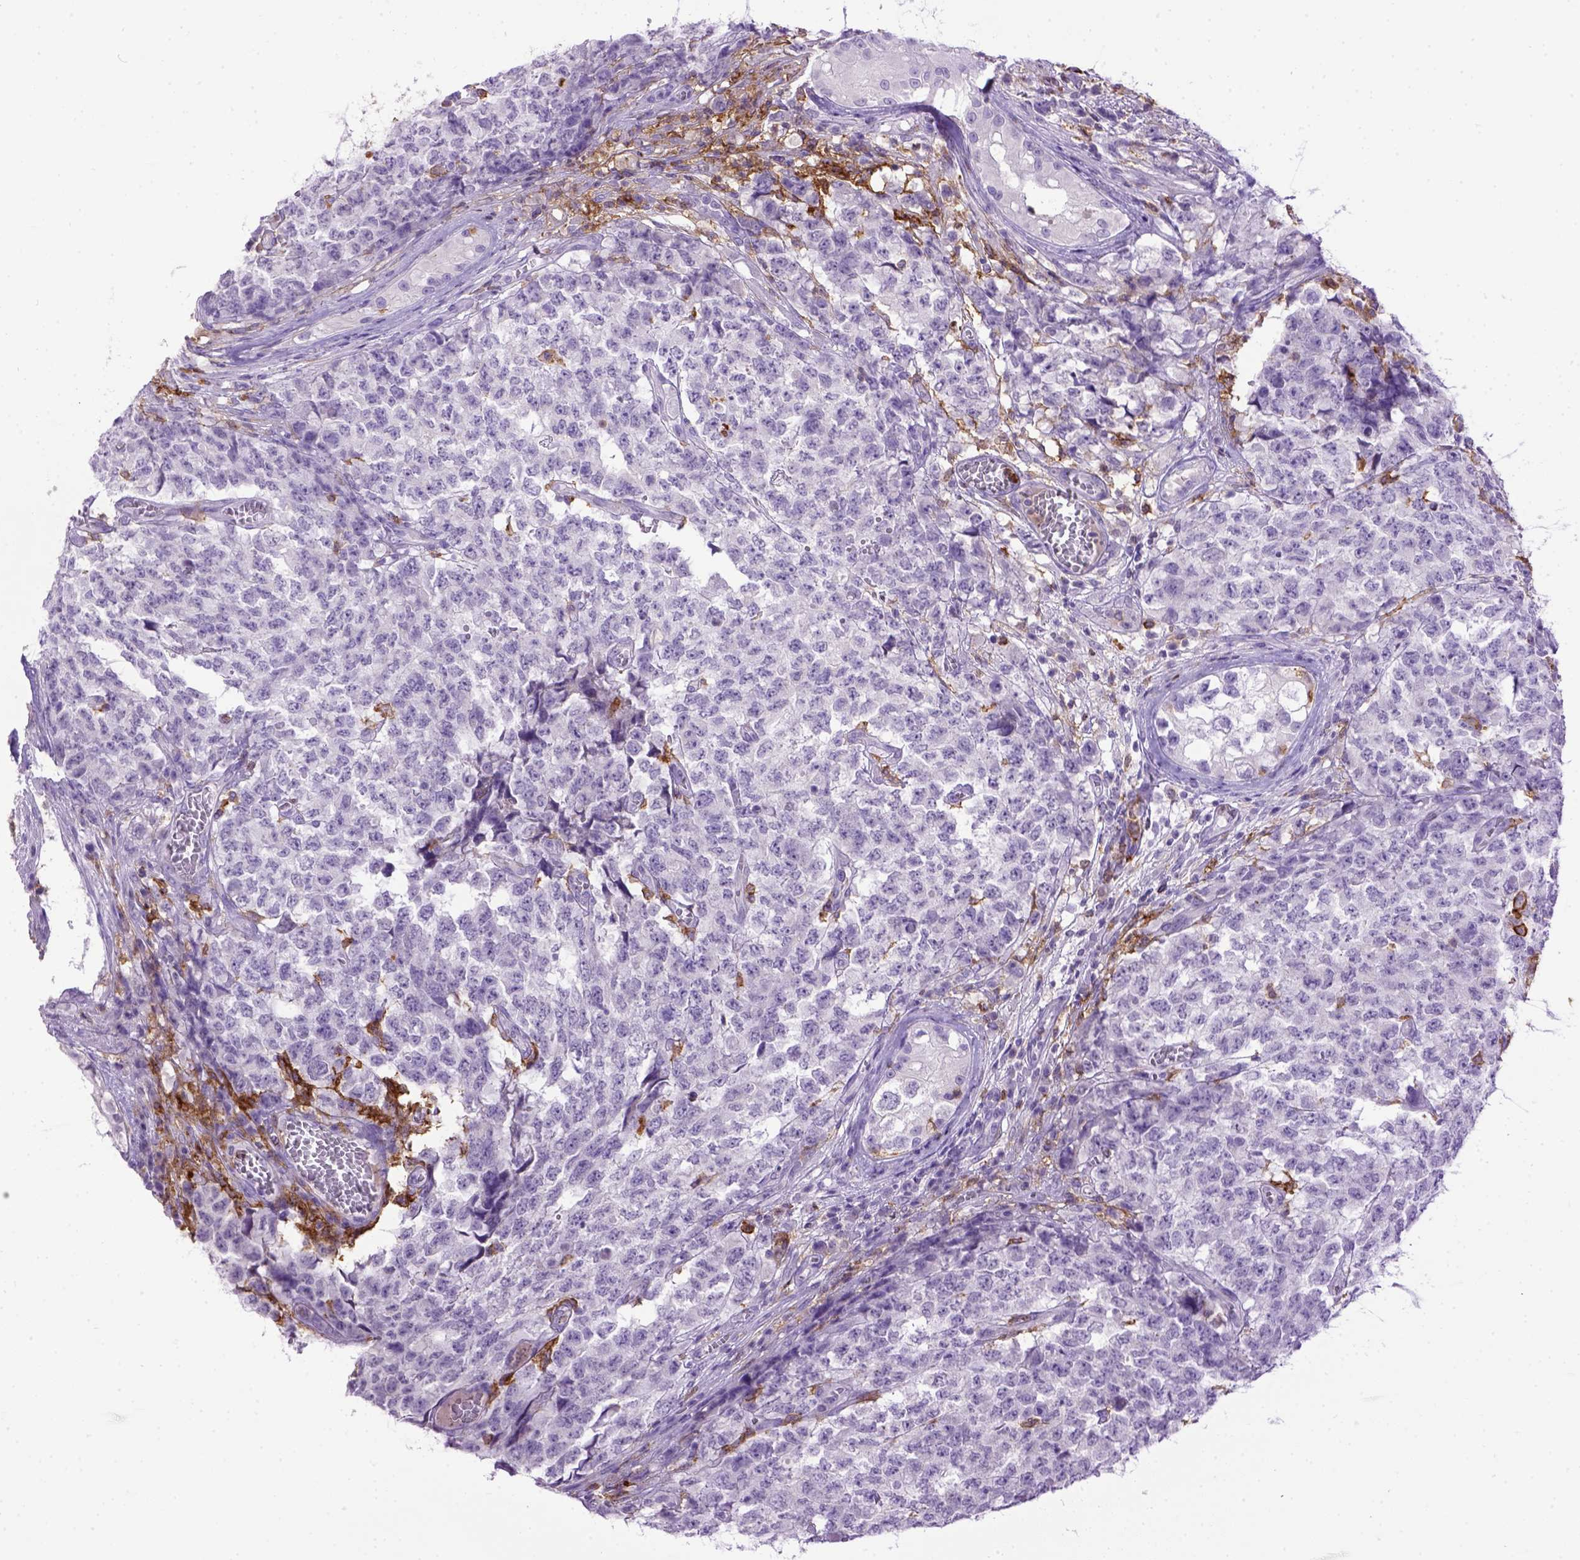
{"staining": {"intensity": "negative", "quantity": "none", "location": "none"}, "tissue": "testis cancer", "cell_type": "Tumor cells", "image_type": "cancer", "snomed": [{"axis": "morphology", "description": "Carcinoma, Embryonal, NOS"}, {"axis": "topography", "description": "Testis"}], "caption": "A micrograph of testis embryonal carcinoma stained for a protein shows no brown staining in tumor cells.", "gene": "ITGAX", "patient": {"sex": "male", "age": 23}}